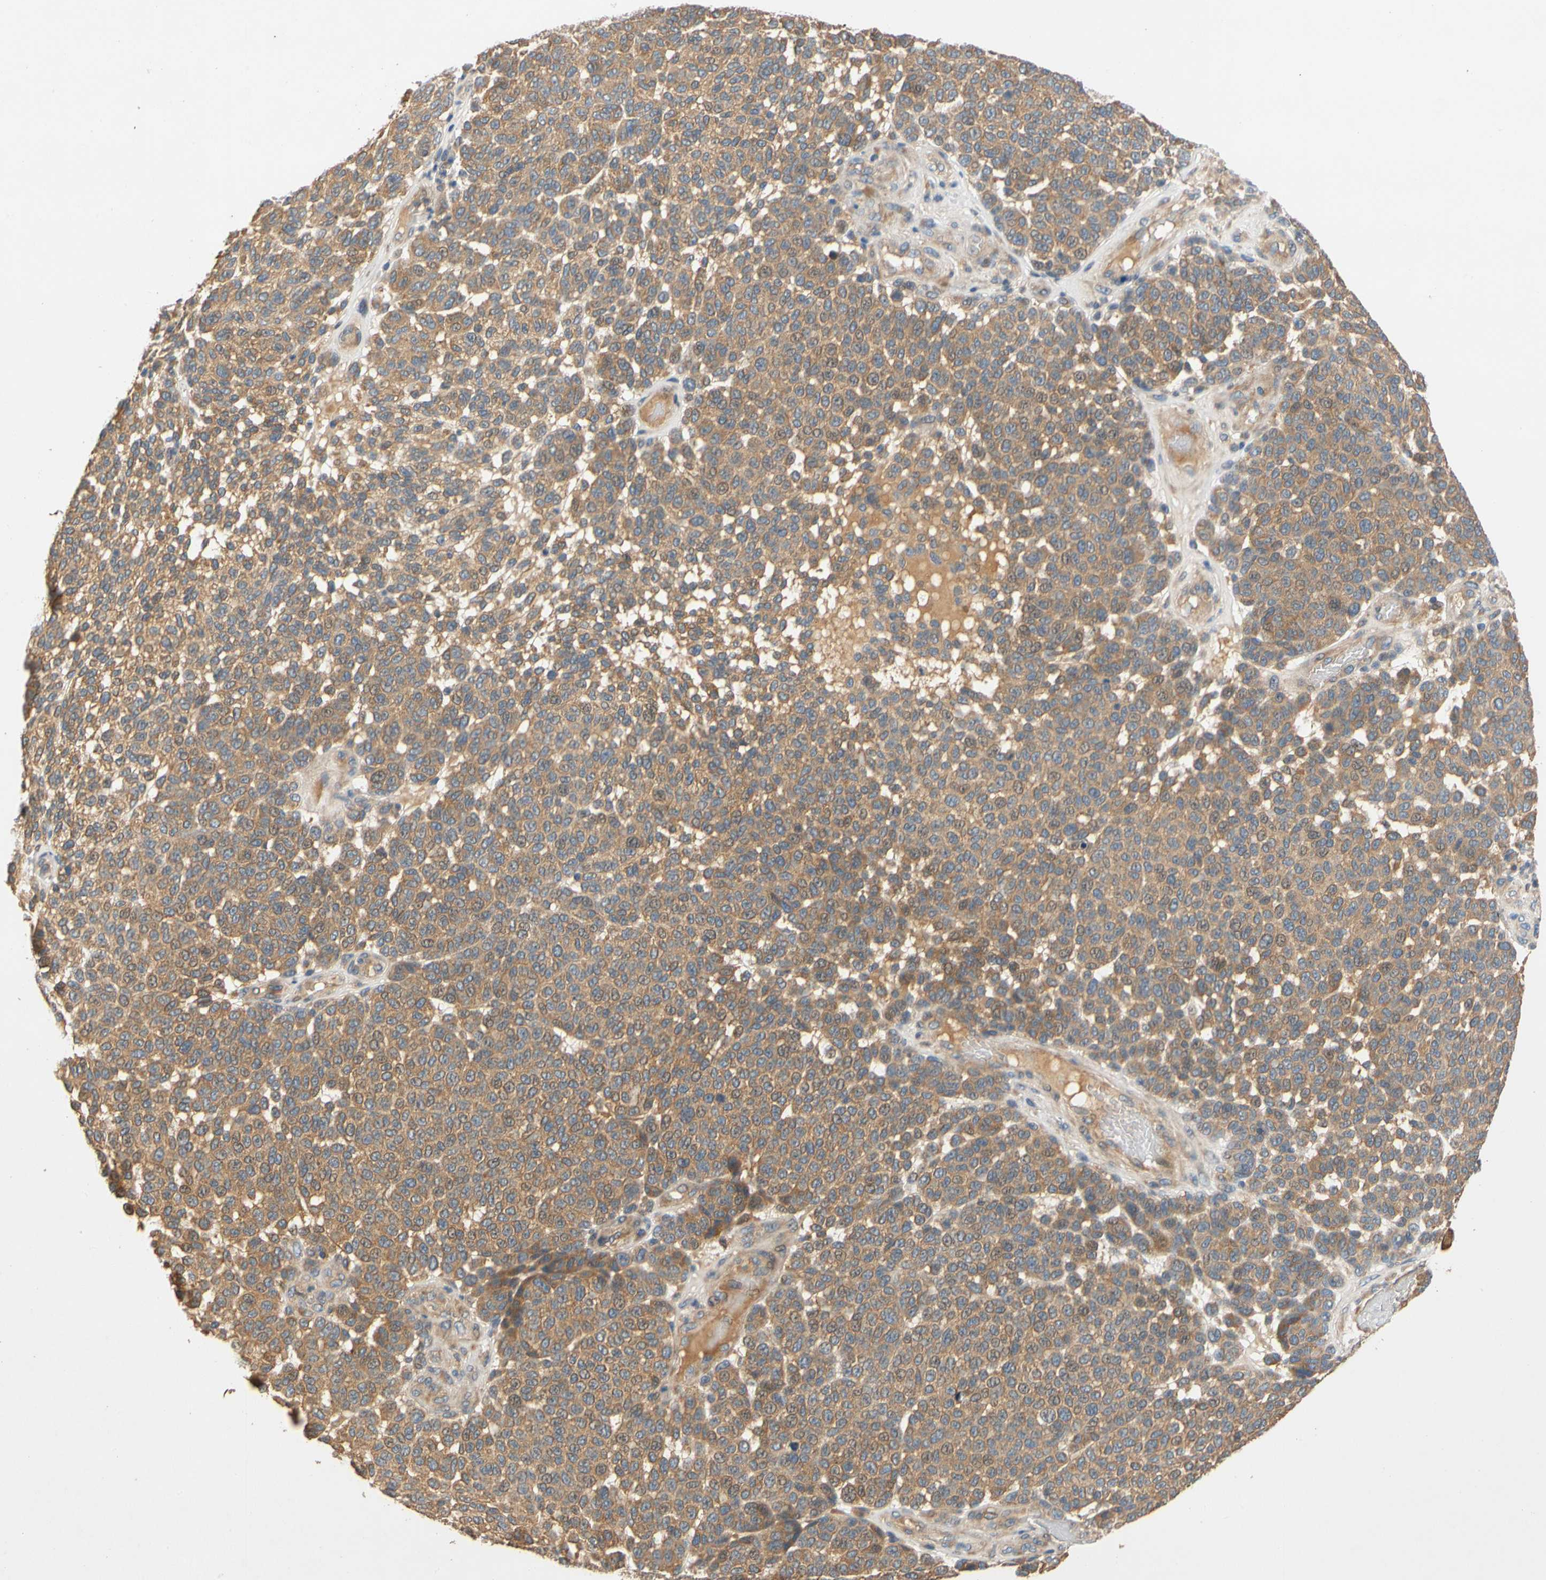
{"staining": {"intensity": "moderate", "quantity": ">75%", "location": "cytoplasmic/membranous"}, "tissue": "melanoma", "cell_type": "Tumor cells", "image_type": "cancer", "snomed": [{"axis": "morphology", "description": "Malignant melanoma, NOS"}, {"axis": "topography", "description": "Skin"}], "caption": "Melanoma stained for a protein shows moderate cytoplasmic/membranous positivity in tumor cells. (IHC, brightfield microscopy, high magnification).", "gene": "USP46", "patient": {"sex": "male", "age": 59}}